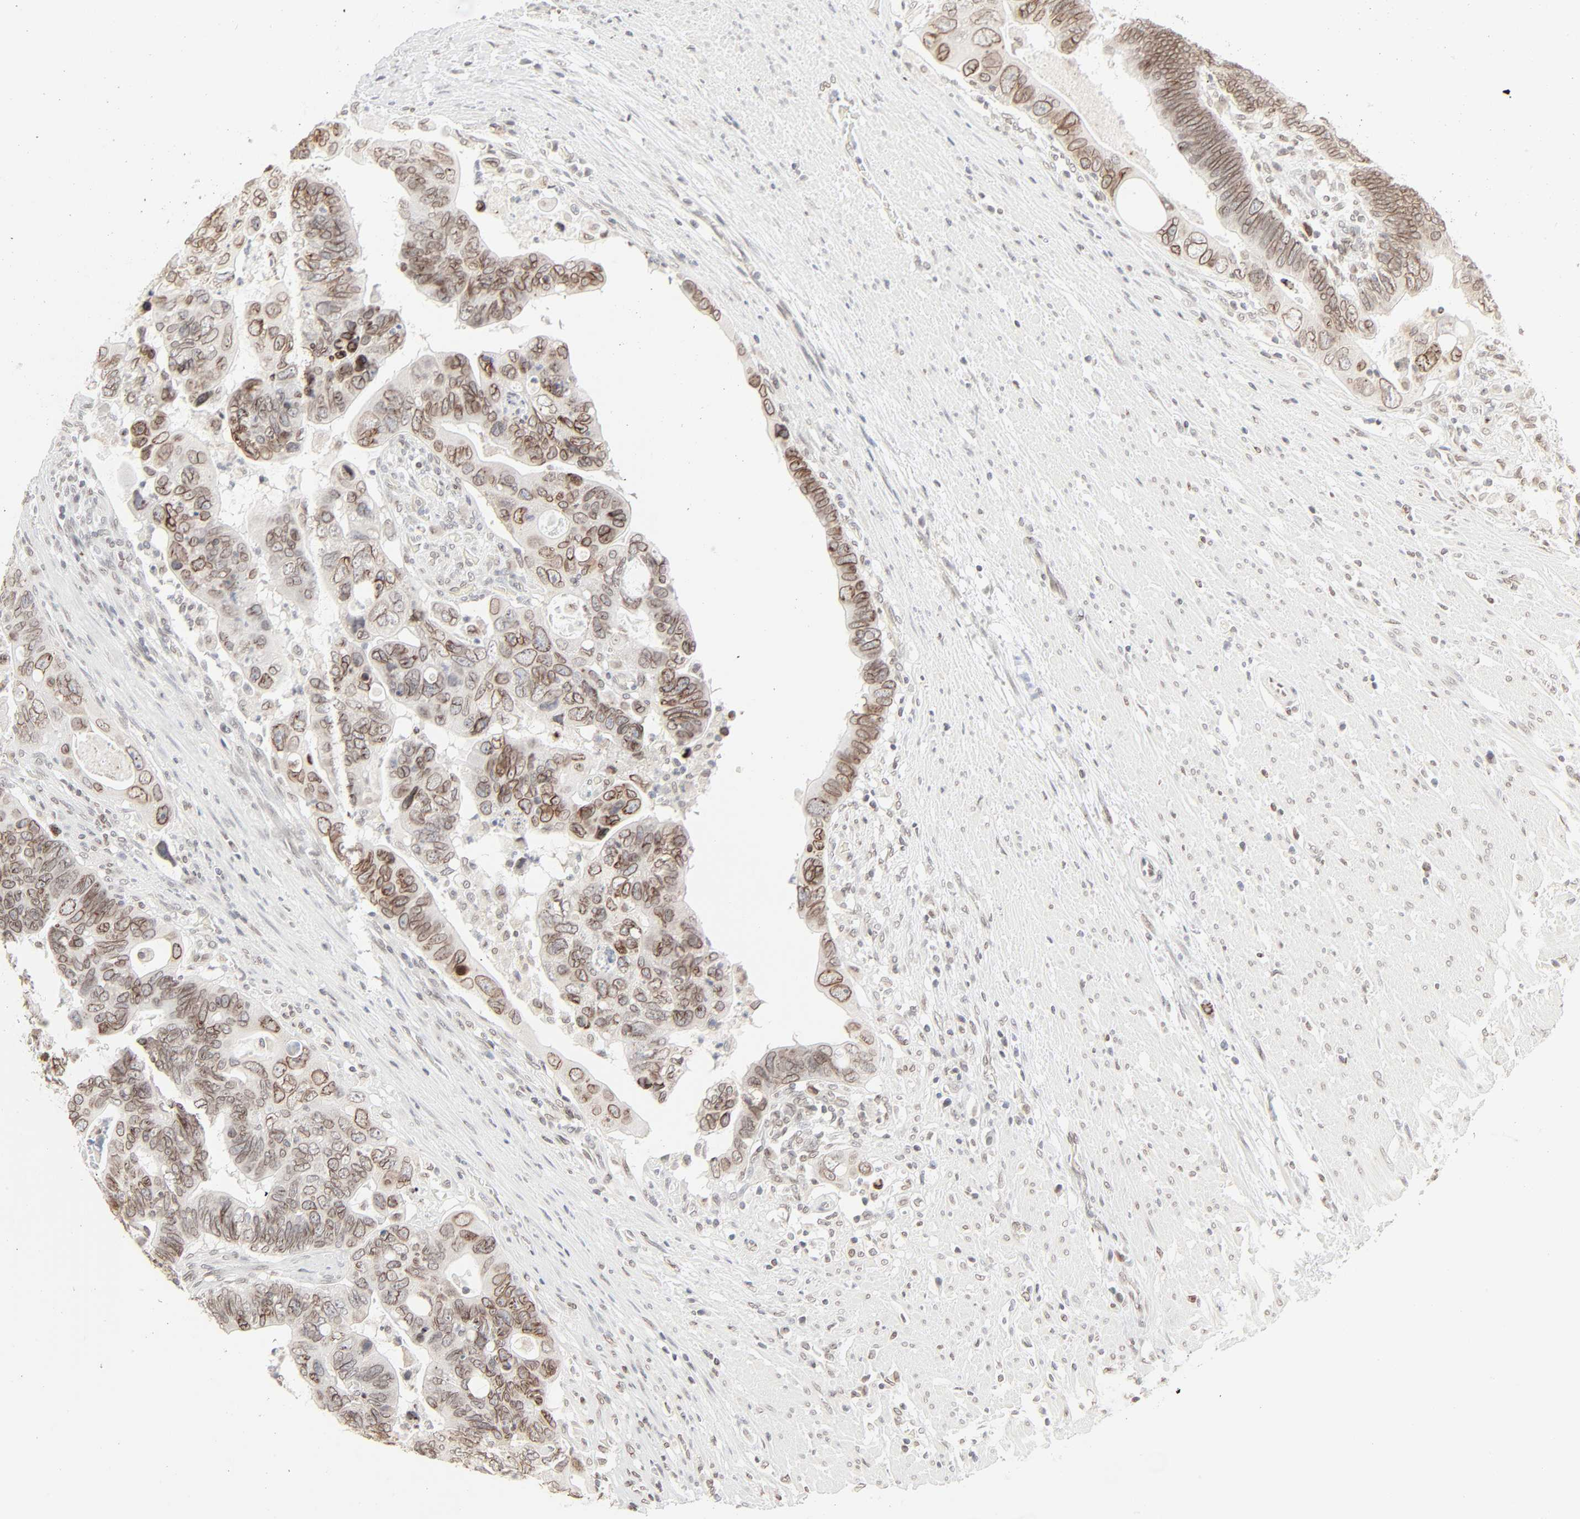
{"staining": {"intensity": "moderate", "quantity": ">75%", "location": "cytoplasmic/membranous,nuclear"}, "tissue": "colorectal cancer", "cell_type": "Tumor cells", "image_type": "cancer", "snomed": [{"axis": "morphology", "description": "Adenocarcinoma, NOS"}, {"axis": "topography", "description": "Rectum"}], "caption": "This is an image of immunohistochemistry (IHC) staining of adenocarcinoma (colorectal), which shows moderate expression in the cytoplasmic/membranous and nuclear of tumor cells.", "gene": "MAD1L1", "patient": {"sex": "male", "age": 53}}